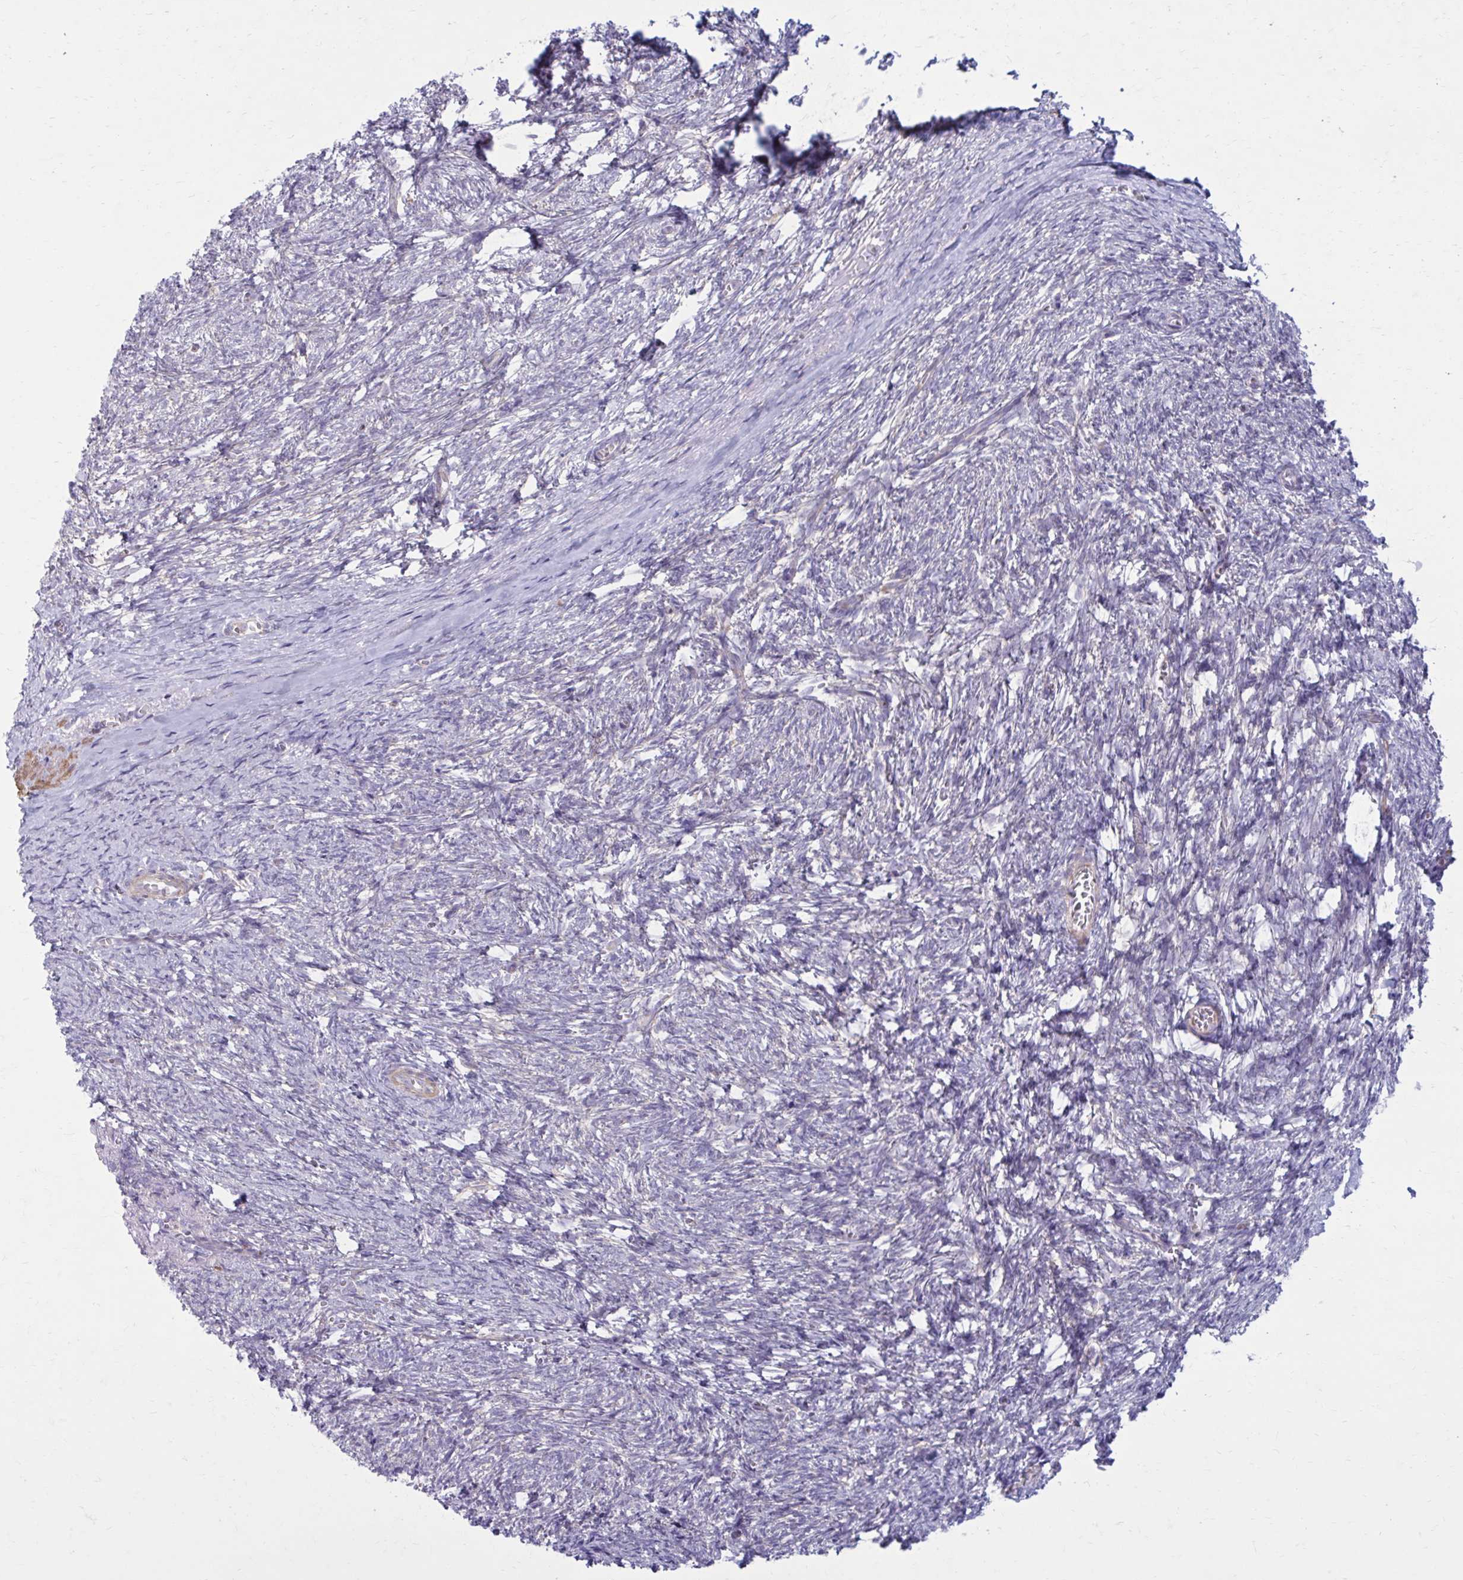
{"staining": {"intensity": "negative", "quantity": "none", "location": "none"}, "tissue": "ovary", "cell_type": "Follicle cells", "image_type": "normal", "snomed": [{"axis": "morphology", "description": "Normal tissue, NOS"}, {"axis": "topography", "description": "Ovary"}], "caption": "The micrograph reveals no significant positivity in follicle cells of ovary.", "gene": "GIGYF2", "patient": {"sex": "female", "age": 41}}